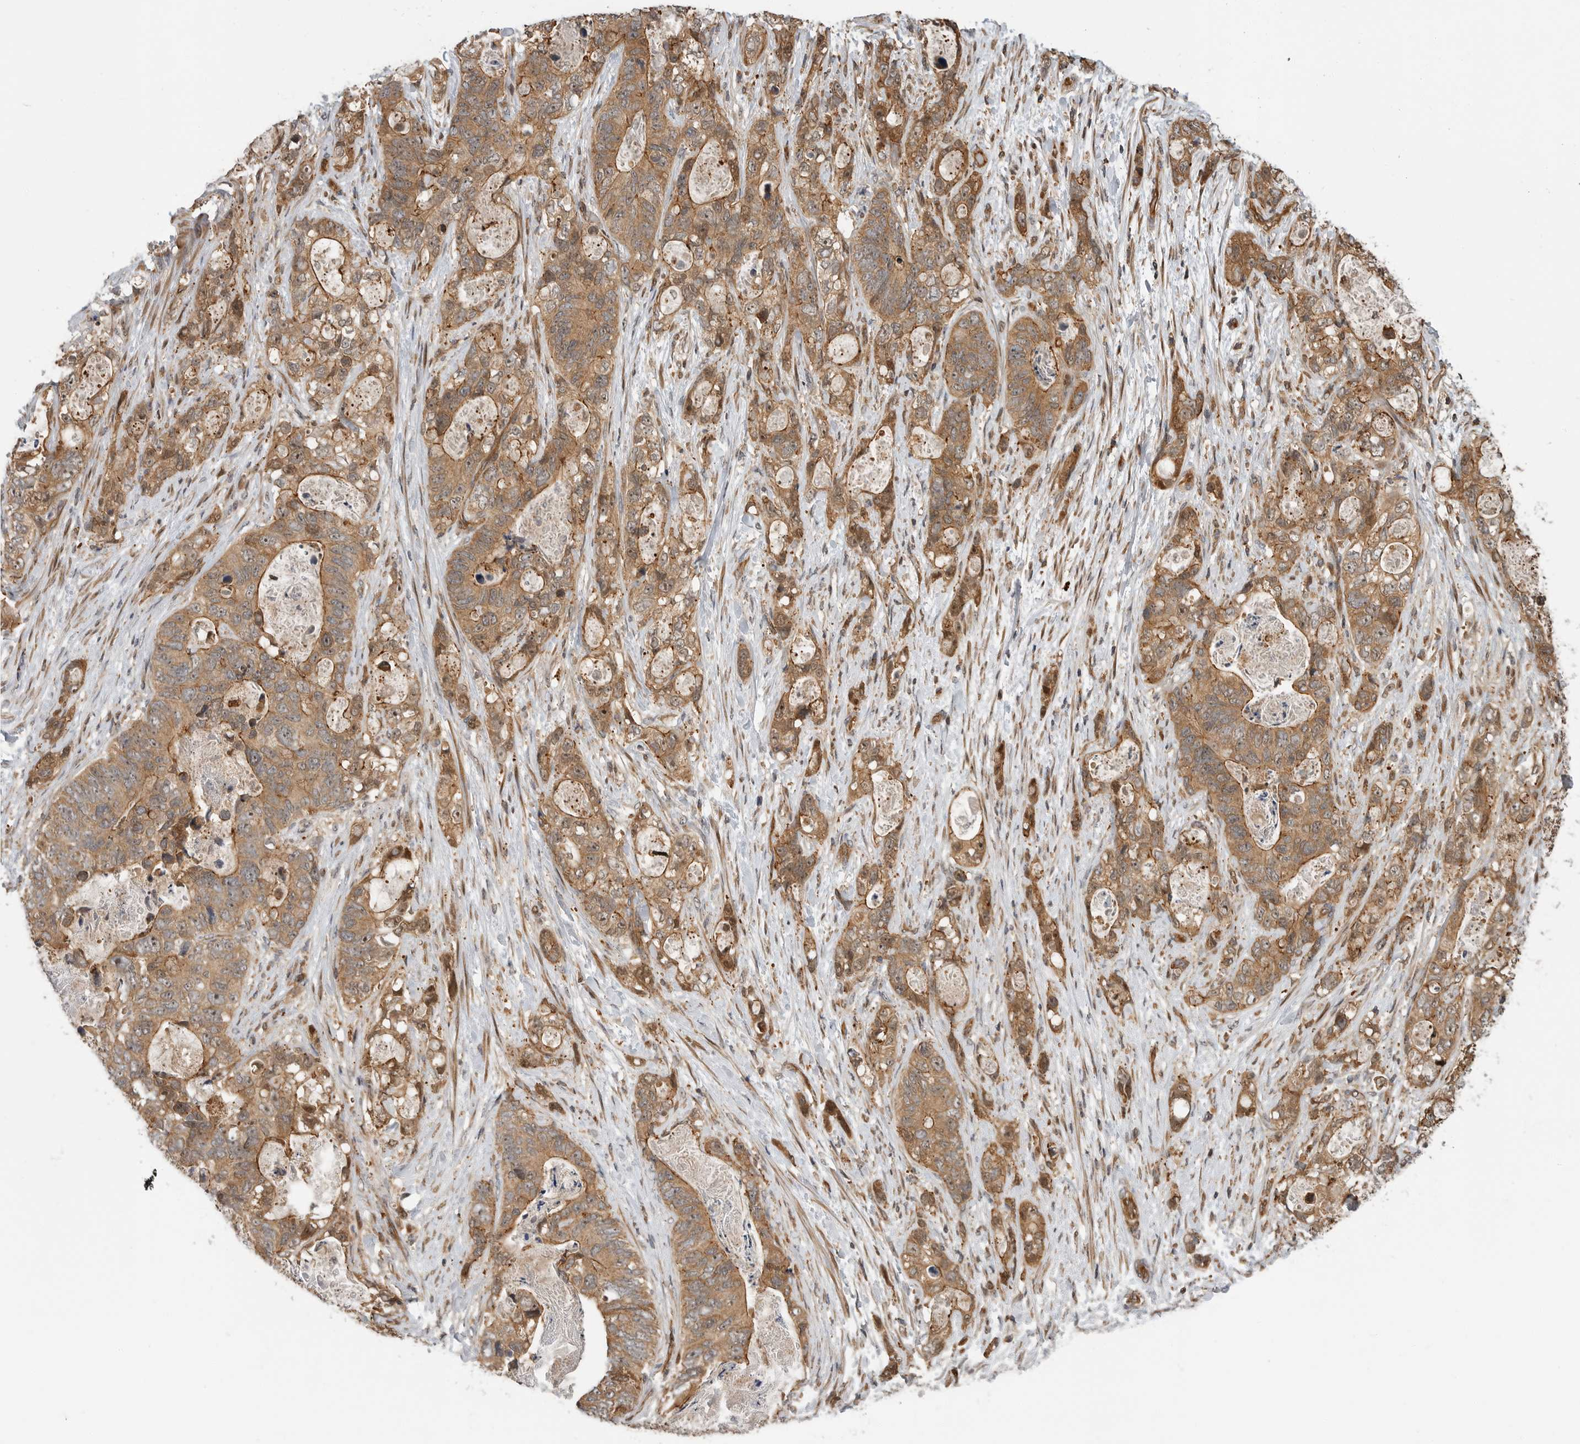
{"staining": {"intensity": "moderate", "quantity": ">75%", "location": "cytoplasmic/membranous,nuclear"}, "tissue": "stomach cancer", "cell_type": "Tumor cells", "image_type": "cancer", "snomed": [{"axis": "morphology", "description": "Normal tissue, NOS"}, {"axis": "morphology", "description": "Adenocarcinoma, NOS"}, {"axis": "topography", "description": "Stomach"}], "caption": "A brown stain shows moderate cytoplasmic/membranous and nuclear expression of a protein in human stomach cancer tumor cells.", "gene": "STRAP", "patient": {"sex": "female", "age": 89}}